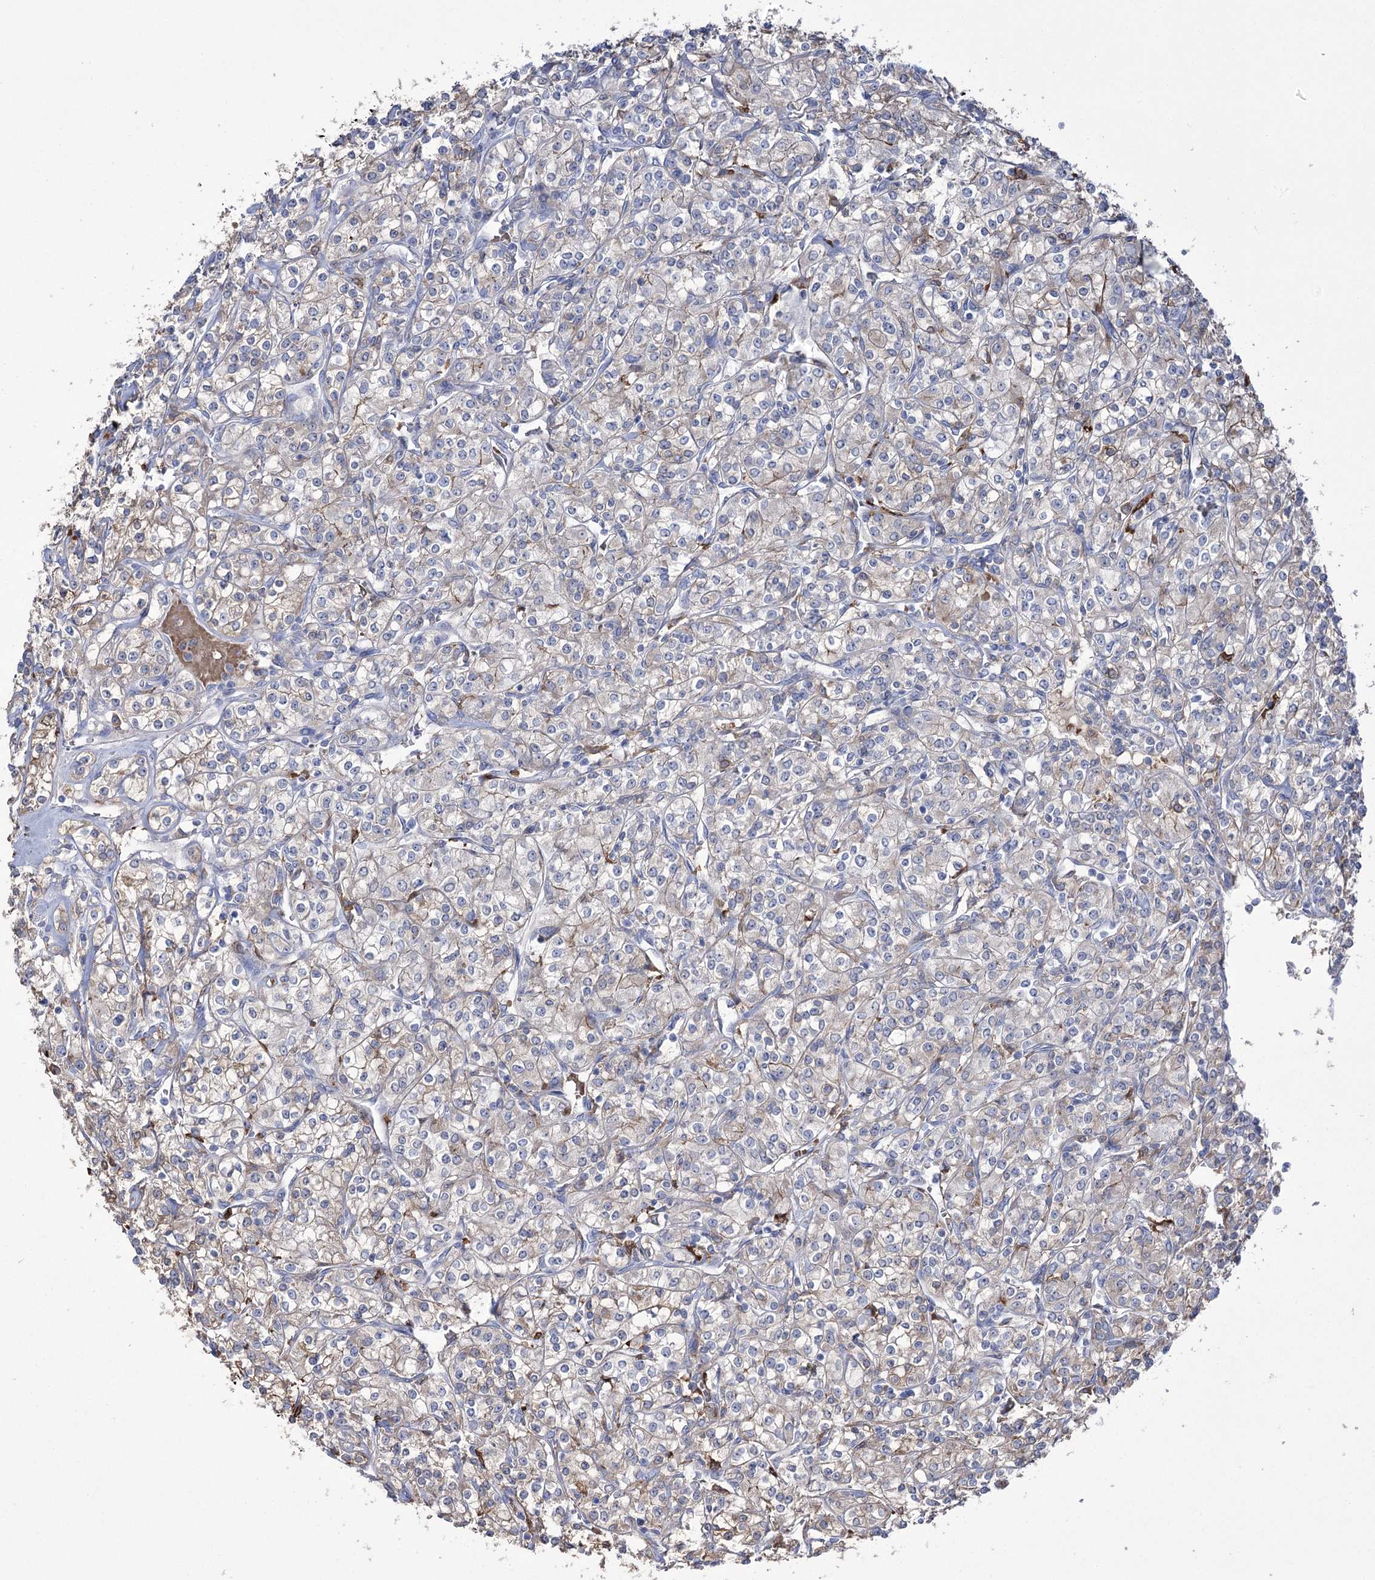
{"staining": {"intensity": "weak", "quantity": "<25%", "location": "cytoplasmic/membranous"}, "tissue": "renal cancer", "cell_type": "Tumor cells", "image_type": "cancer", "snomed": [{"axis": "morphology", "description": "Adenocarcinoma, NOS"}, {"axis": "topography", "description": "Kidney"}], "caption": "This is an immunohistochemistry (IHC) micrograph of human renal adenocarcinoma. There is no positivity in tumor cells.", "gene": "ZNF622", "patient": {"sex": "male", "age": 77}}